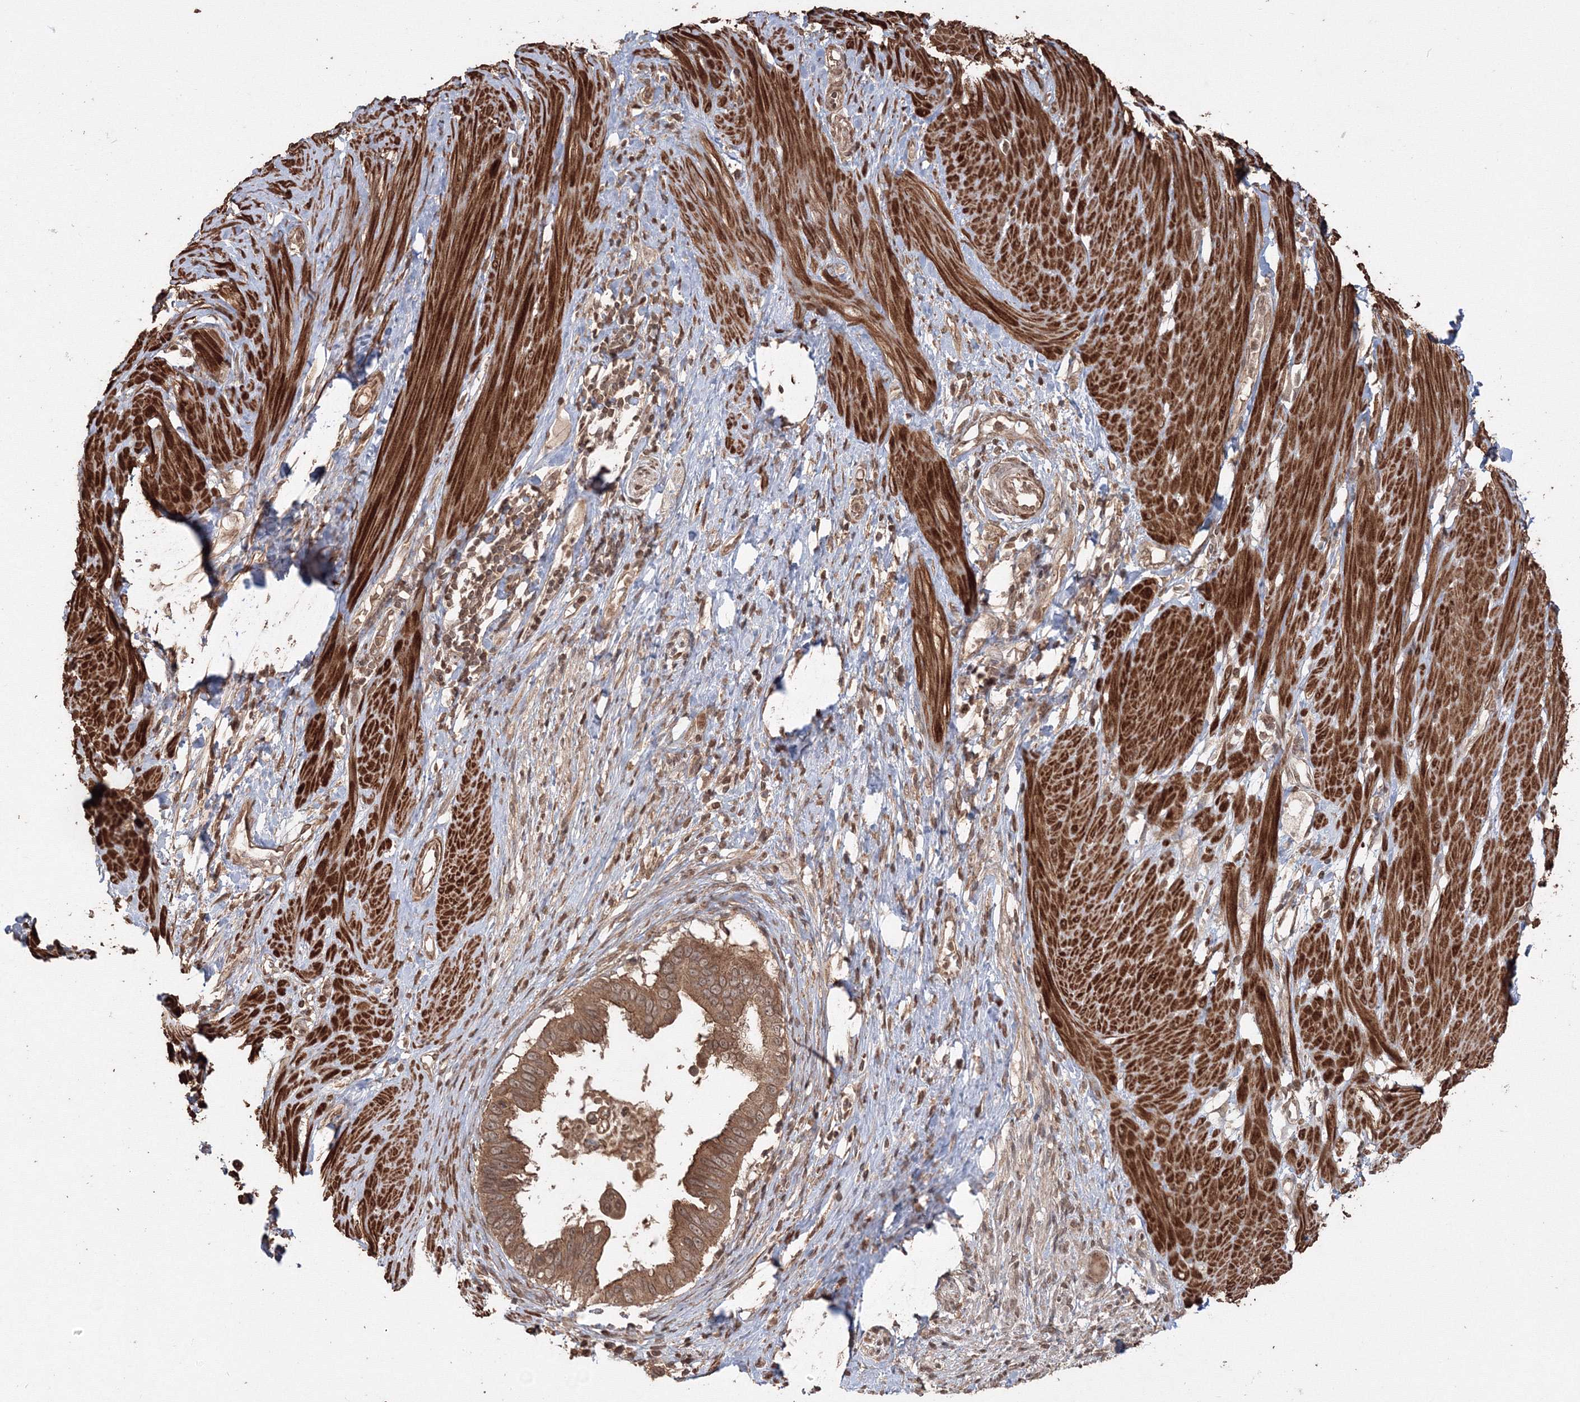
{"staining": {"intensity": "moderate", "quantity": ">75%", "location": "cytoplasmic/membranous"}, "tissue": "pancreatic cancer", "cell_type": "Tumor cells", "image_type": "cancer", "snomed": [{"axis": "morphology", "description": "Adenocarcinoma, NOS"}, {"axis": "topography", "description": "Pancreas"}], "caption": "Adenocarcinoma (pancreatic) was stained to show a protein in brown. There is medium levels of moderate cytoplasmic/membranous positivity in about >75% of tumor cells.", "gene": "CCDC122", "patient": {"sex": "female", "age": 56}}